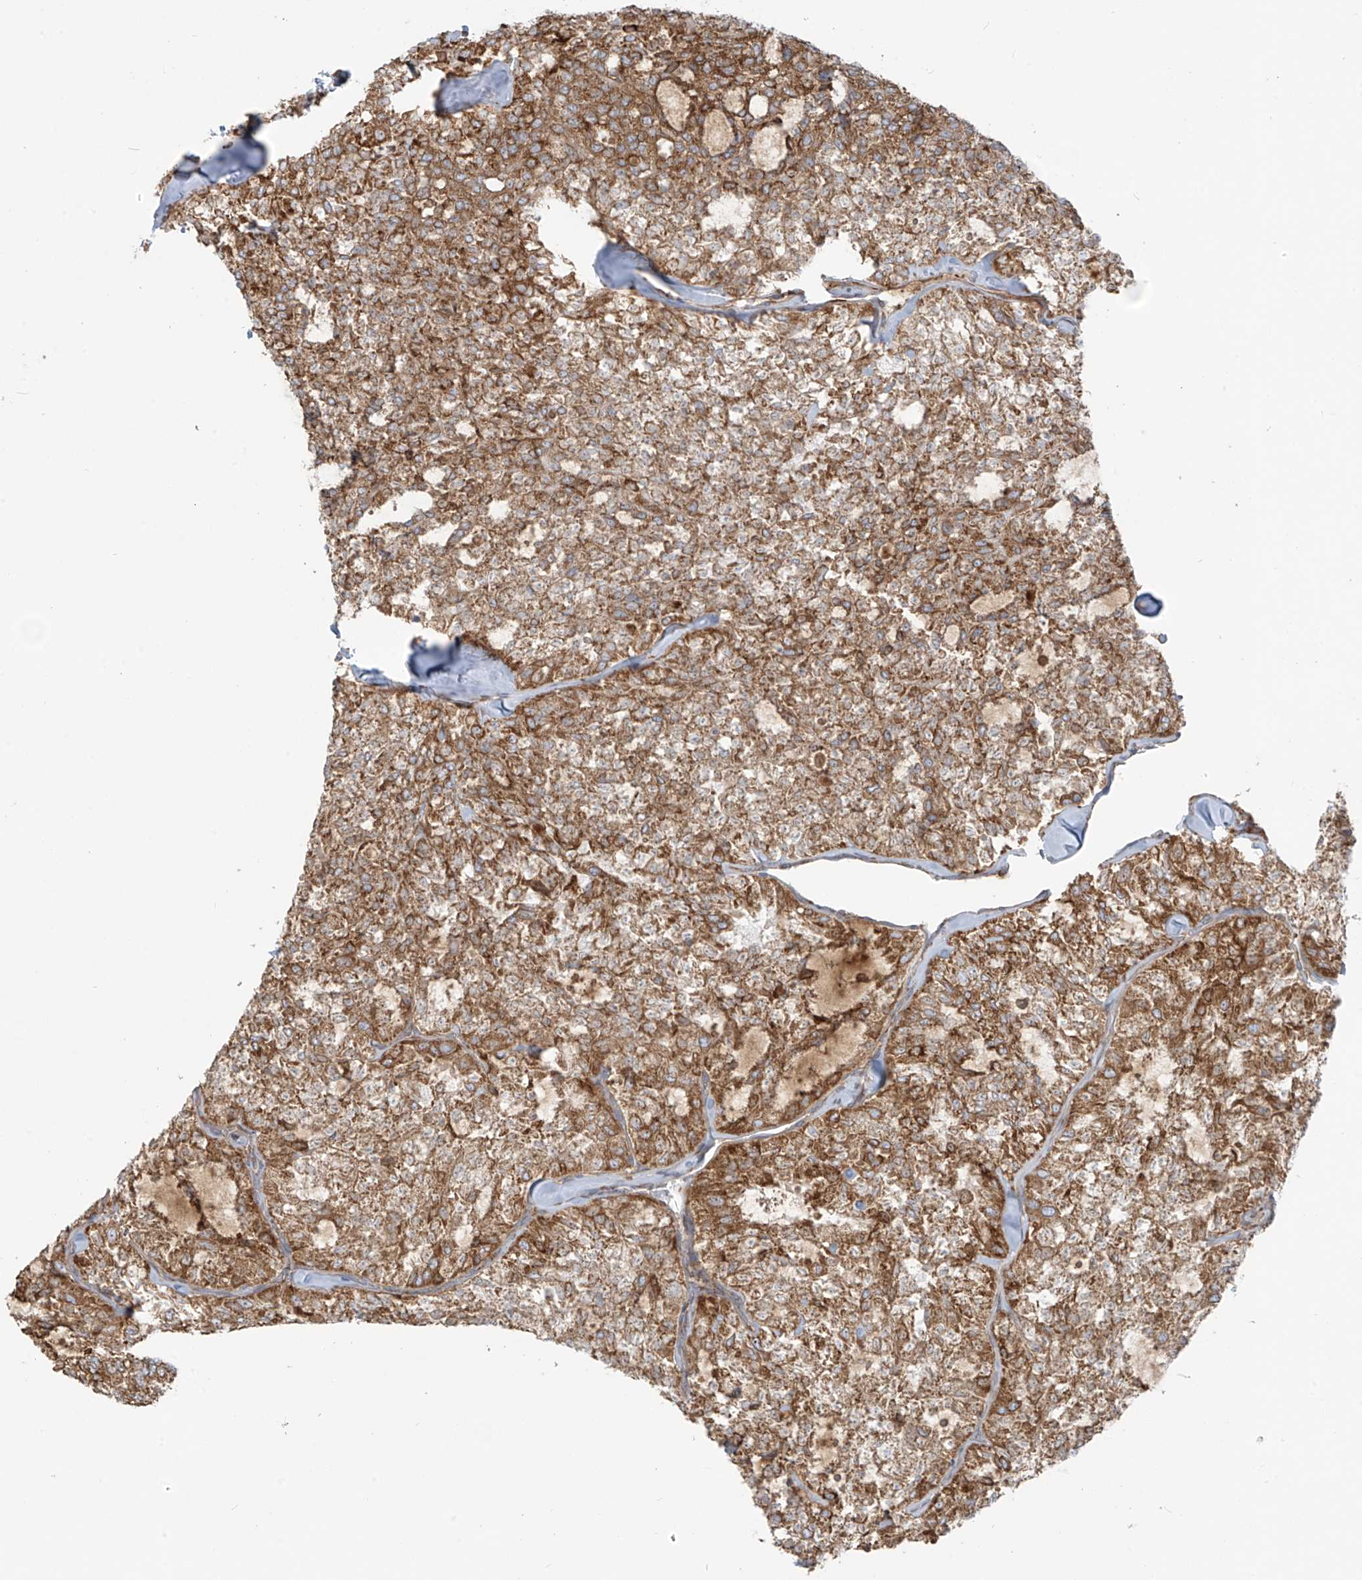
{"staining": {"intensity": "moderate", "quantity": ">75%", "location": "cytoplasmic/membranous"}, "tissue": "thyroid cancer", "cell_type": "Tumor cells", "image_type": "cancer", "snomed": [{"axis": "morphology", "description": "Follicular adenoma carcinoma, NOS"}, {"axis": "topography", "description": "Thyroid gland"}], "caption": "Immunohistochemistry of human thyroid cancer demonstrates medium levels of moderate cytoplasmic/membranous staining in approximately >75% of tumor cells.", "gene": "KATNIP", "patient": {"sex": "male", "age": 75}}